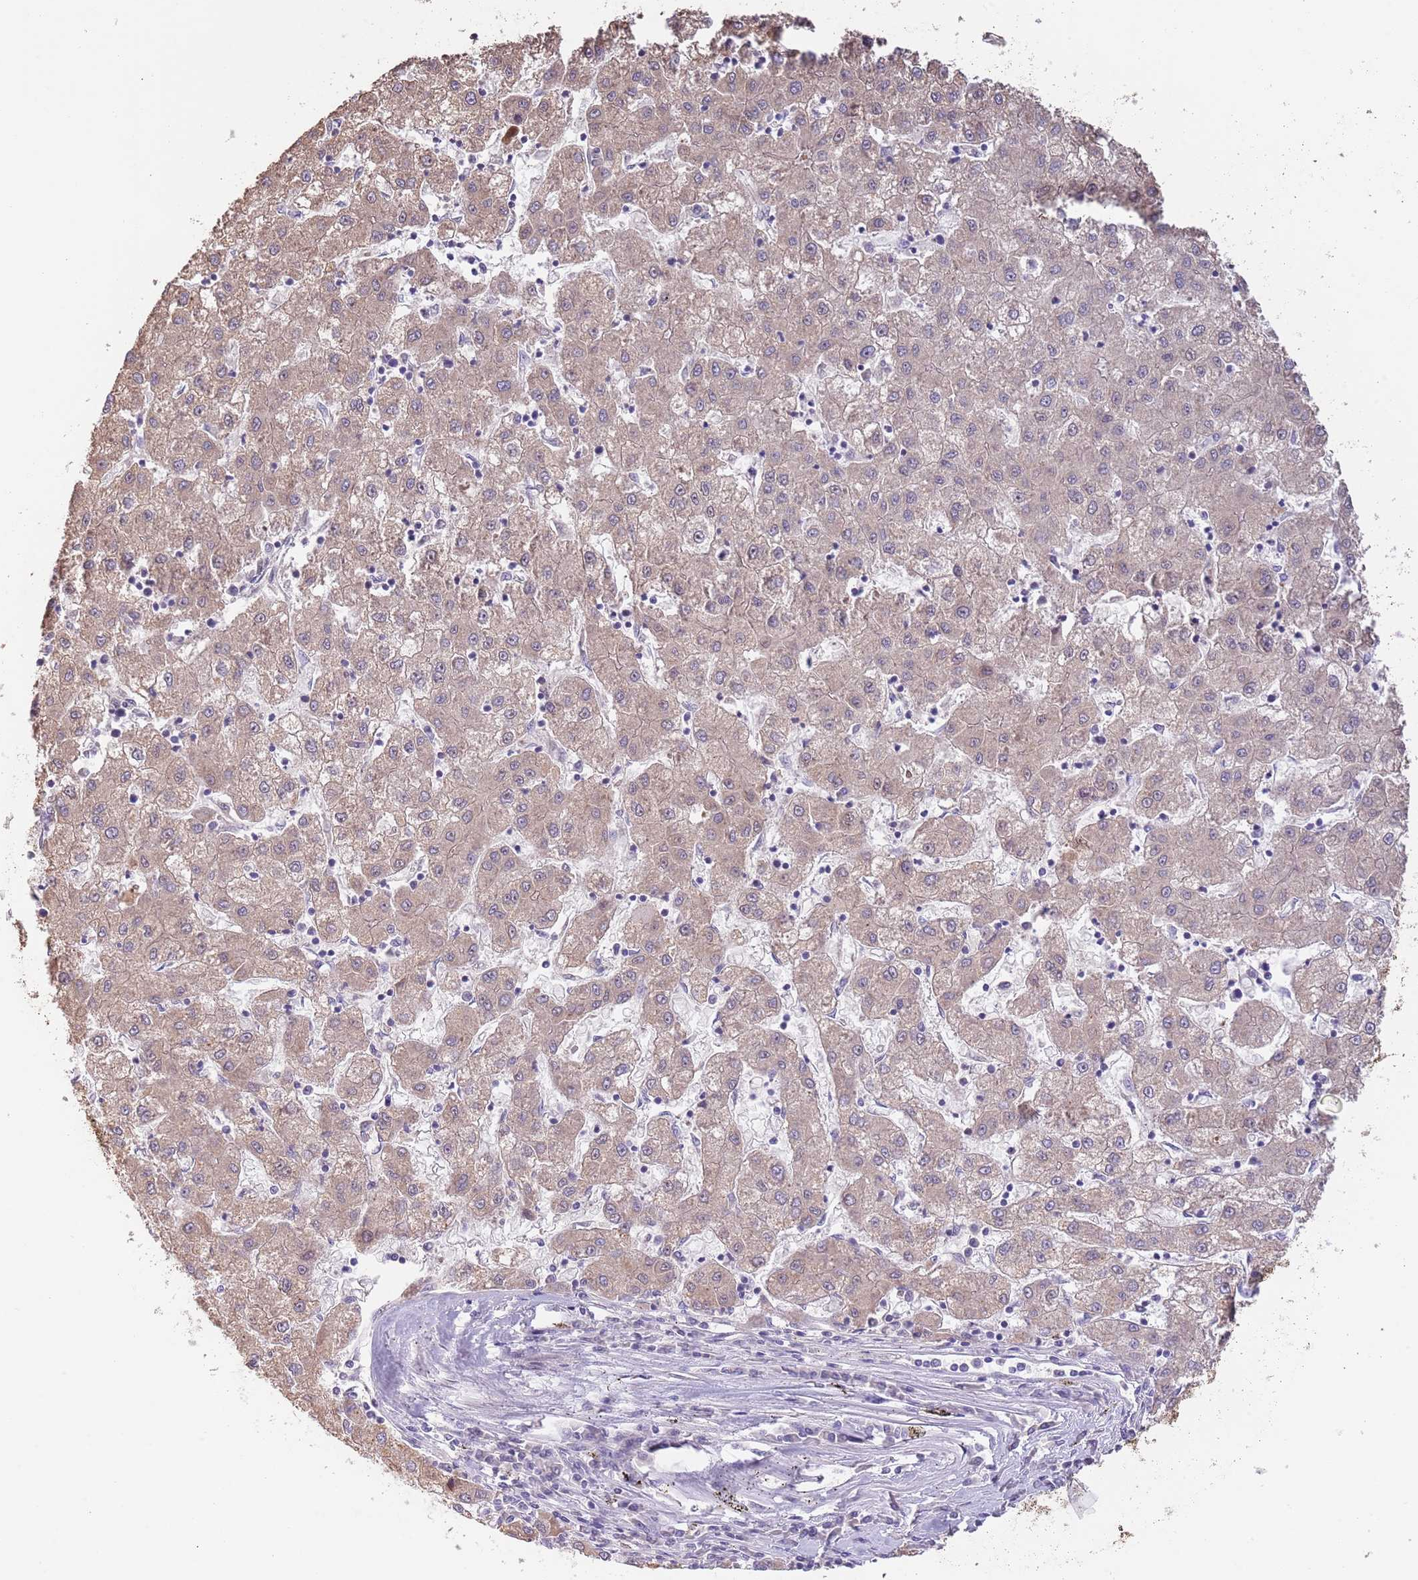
{"staining": {"intensity": "weak", "quantity": ">75%", "location": "cytoplasmic/membranous"}, "tissue": "liver cancer", "cell_type": "Tumor cells", "image_type": "cancer", "snomed": [{"axis": "morphology", "description": "Carcinoma, Hepatocellular, NOS"}, {"axis": "topography", "description": "Liver"}], "caption": "DAB immunohistochemical staining of liver cancer (hepatocellular carcinoma) exhibits weak cytoplasmic/membranous protein positivity in about >75% of tumor cells.", "gene": "AP1S2", "patient": {"sex": "male", "age": 72}}